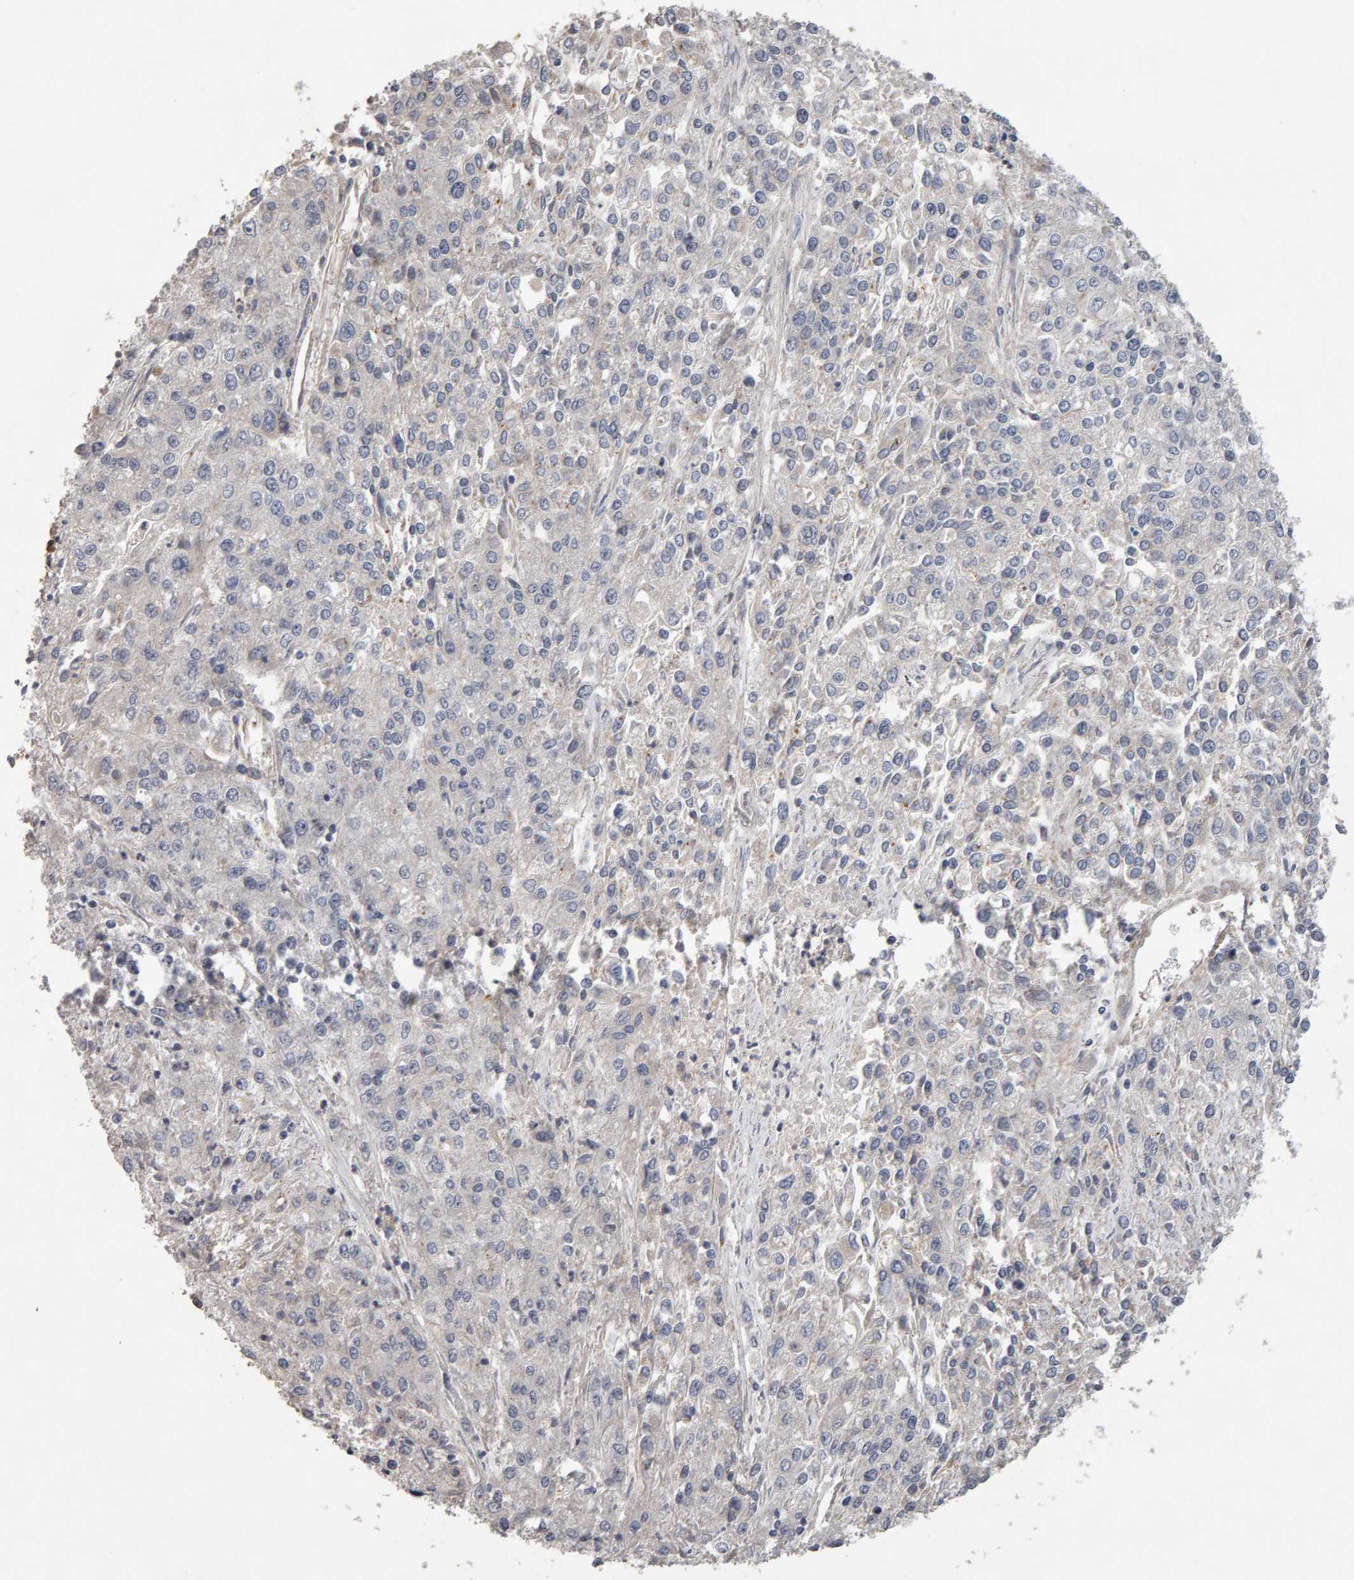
{"staining": {"intensity": "negative", "quantity": "none", "location": "none"}, "tissue": "endometrial cancer", "cell_type": "Tumor cells", "image_type": "cancer", "snomed": [{"axis": "morphology", "description": "Adenocarcinoma, NOS"}, {"axis": "topography", "description": "Endometrium"}], "caption": "An IHC image of adenocarcinoma (endometrial) is shown. There is no staining in tumor cells of adenocarcinoma (endometrial). (Stains: DAB (3,3'-diaminobenzidine) immunohistochemistry with hematoxylin counter stain, Microscopy: brightfield microscopy at high magnification).", "gene": "COASY", "patient": {"sex": "female", "age": 49}}